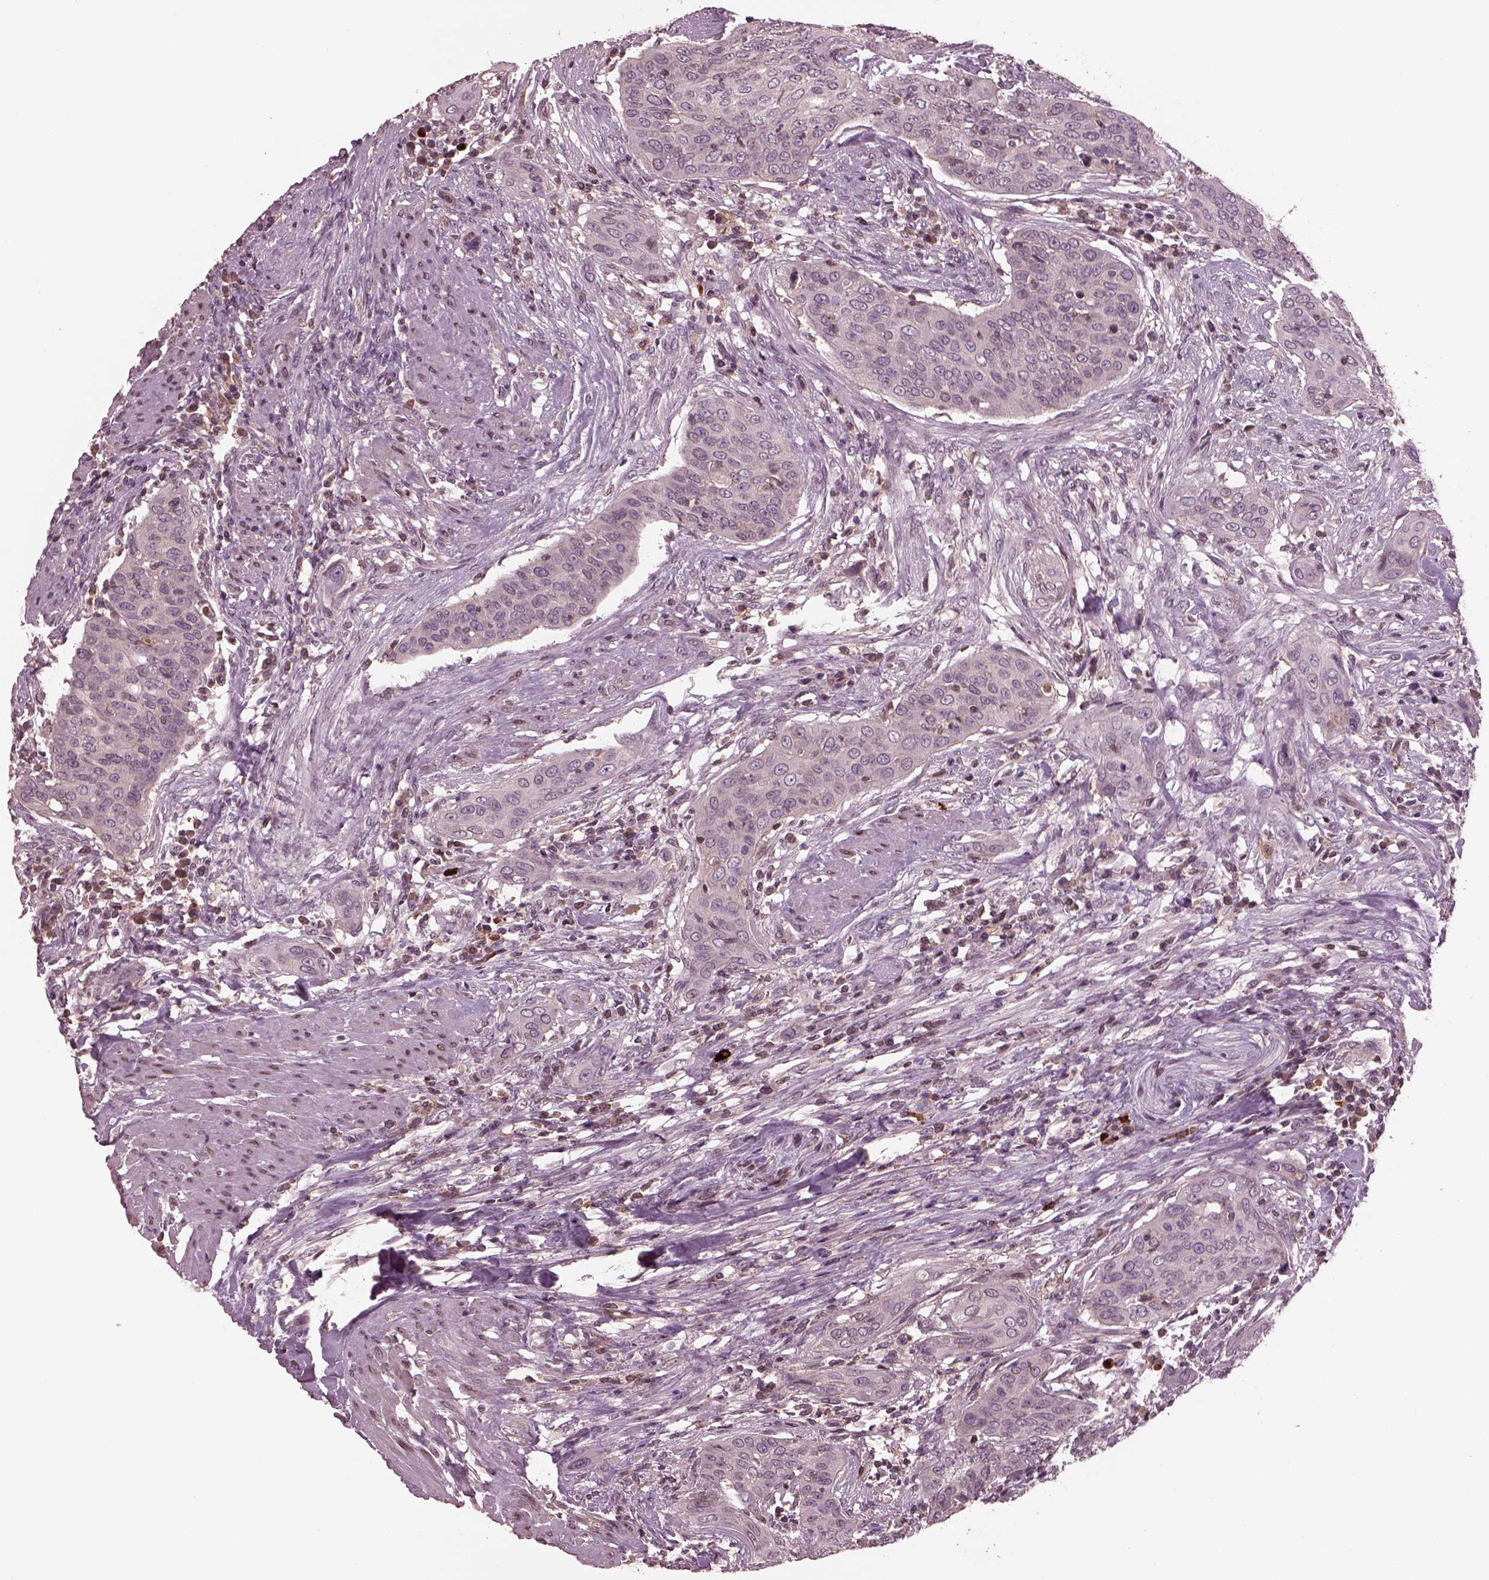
{"staining": {"intensity": "negative", "quantity": "none", "location": "none"}, "tissue": "urothelial cancer", "cell_type": "Tumor cells", "image_type": "cancer", "snomed": [{"axis": "morphology", "description": "Urothelial carcinoma, High grade"}, {"axis": "topography", "description": "Urinary bladder"}], "caption": "Immunohistochemical staining of human urothelial cancer displays no significant positivity in tumor cells. The staining was performed using DAB to visualize the protein expression in brown, while the nuclei were stained in blue with hematoxylin (Magnification: 20x).", "gene": "PTX4", "patient": {"sex": "male", "age": 82}}